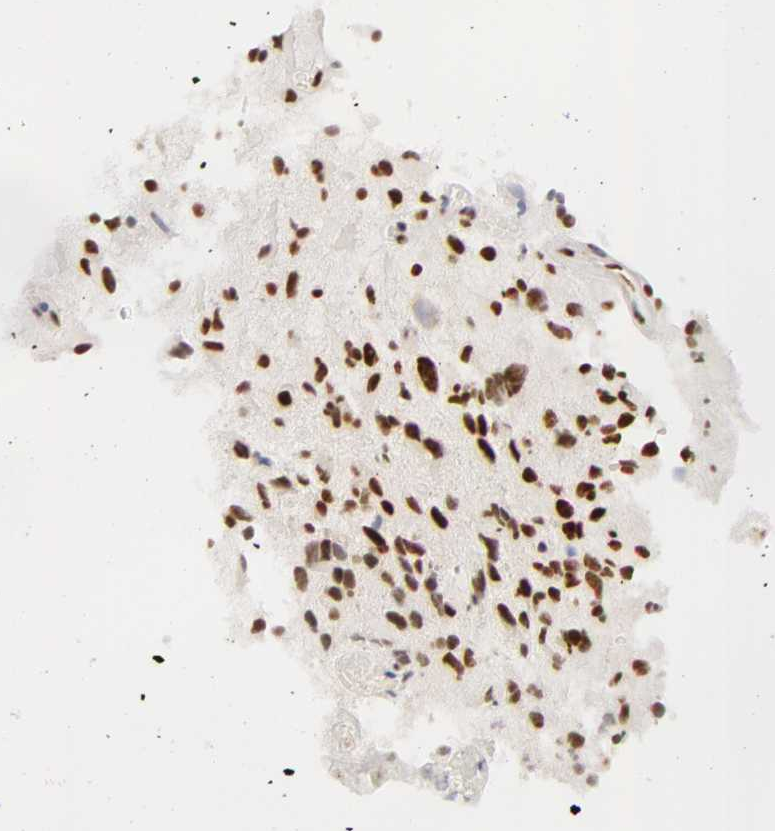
{"staining": {"intensity": "moderate", "quantity": ">75%", "location": "nuclear"}, "tissue": "glioma", "cell_type": "Tumor cells", "image_type": "cancer", "snomed": [{"axis": "morphology", "description": "Glioma, malignant, High grade"}, {"axis": "topography", "description": "Brain"}], "caption": "Immunohistochemical staining of human glioma reveals moderate nuclear protein expression in about >75% of tumor cells.", "gene": "RBM39", "patient": {"sex": "male", "age": 69}}